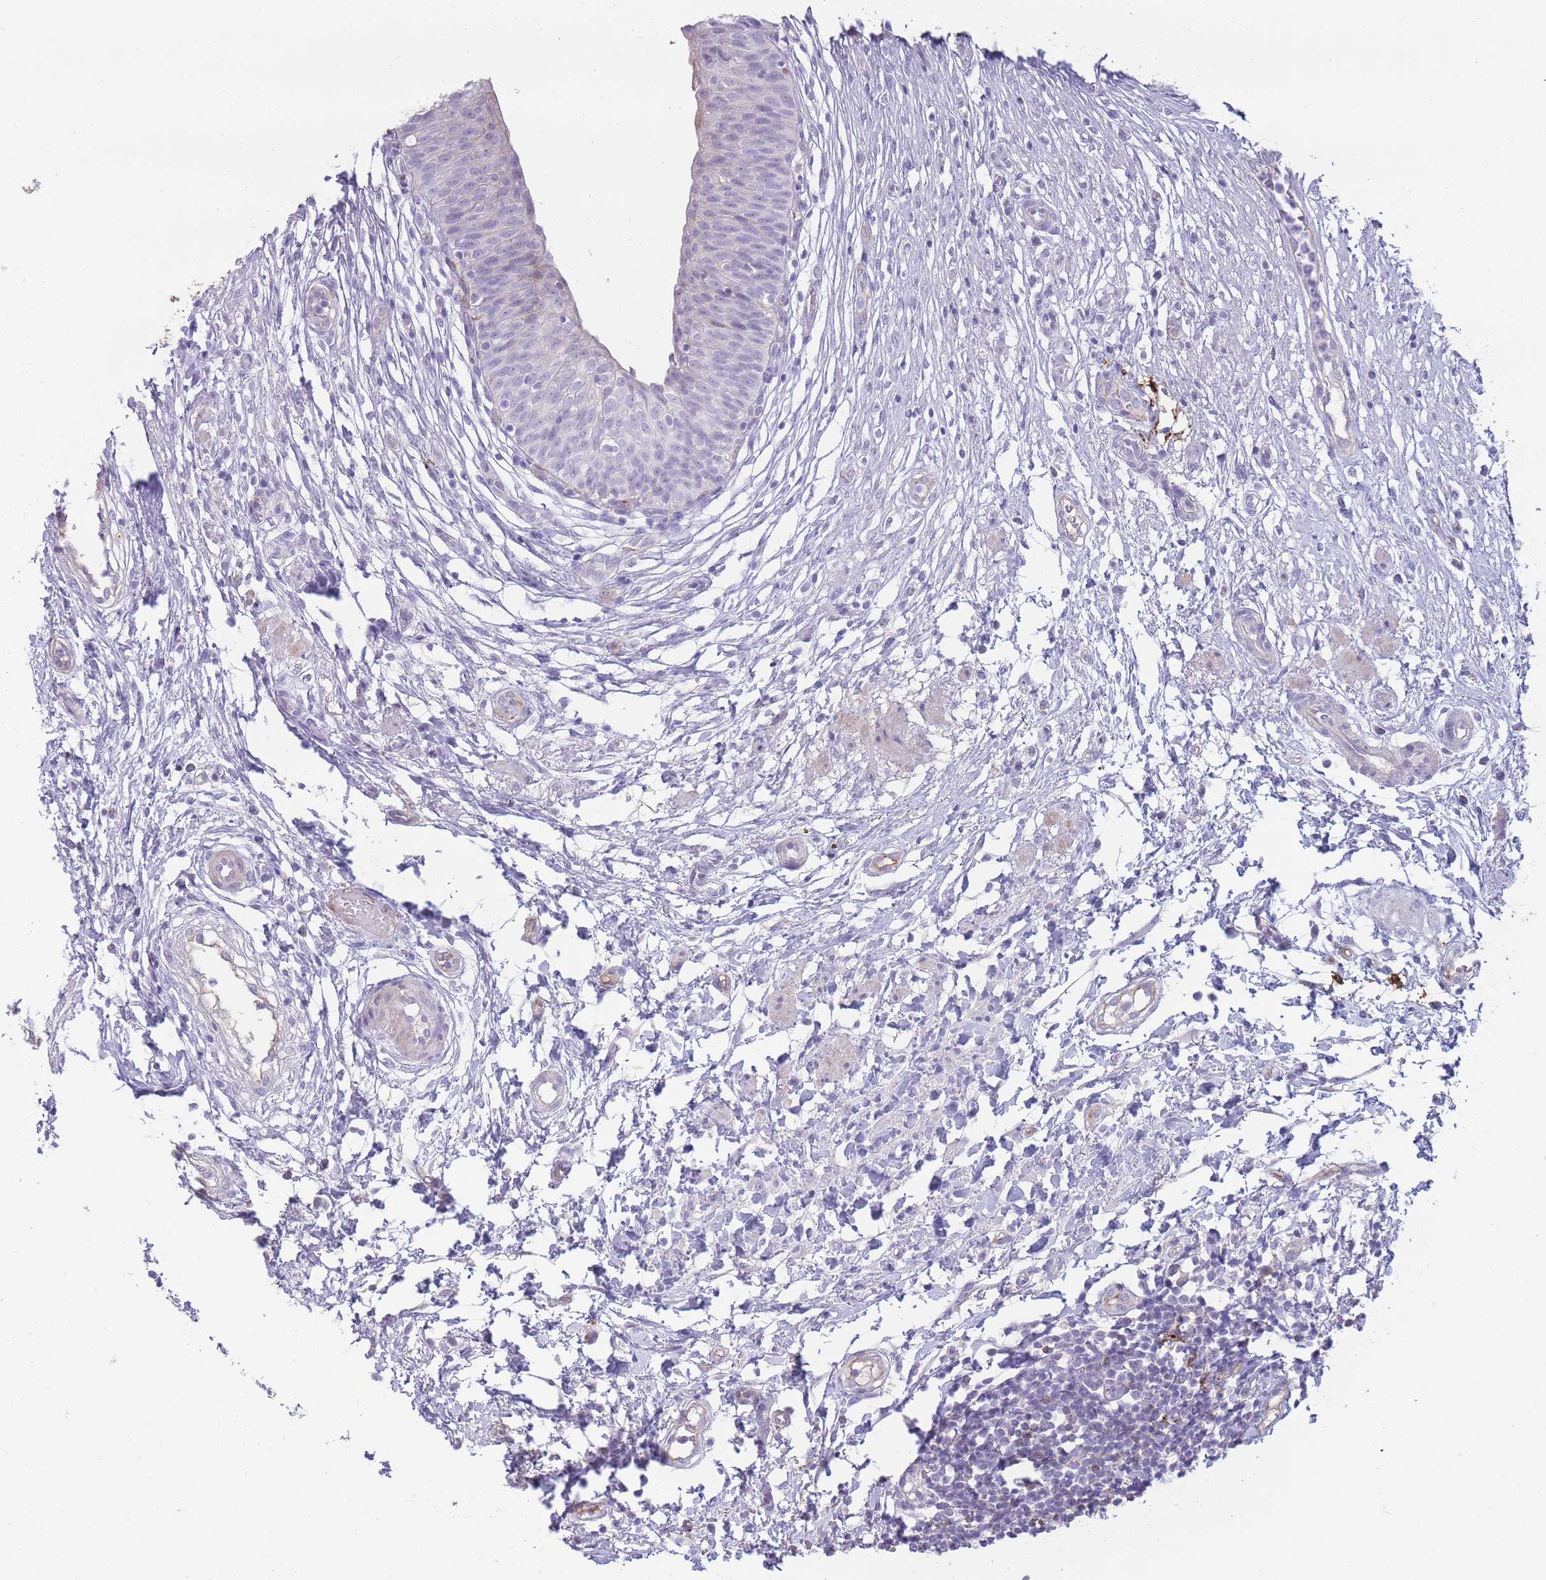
{"staining": {"intensity": "weak", "quantity": "<25%", "location": "cytoplasmic/membranous"}, "tissue": "urinary bladder", "cell_type": "Urothelial cells", "image_type": "normal", "snomed": [{"axis": "morphology", "description": "Normal tissue, NOS"}, {"axis": "topography", "description": "Urinary bladder"}], "caption": "Urothelial cells show no significant protein staining in benign urinary bladder.", "gene": "UTP14A", "patient": {"sex": "male", "age": 55}}